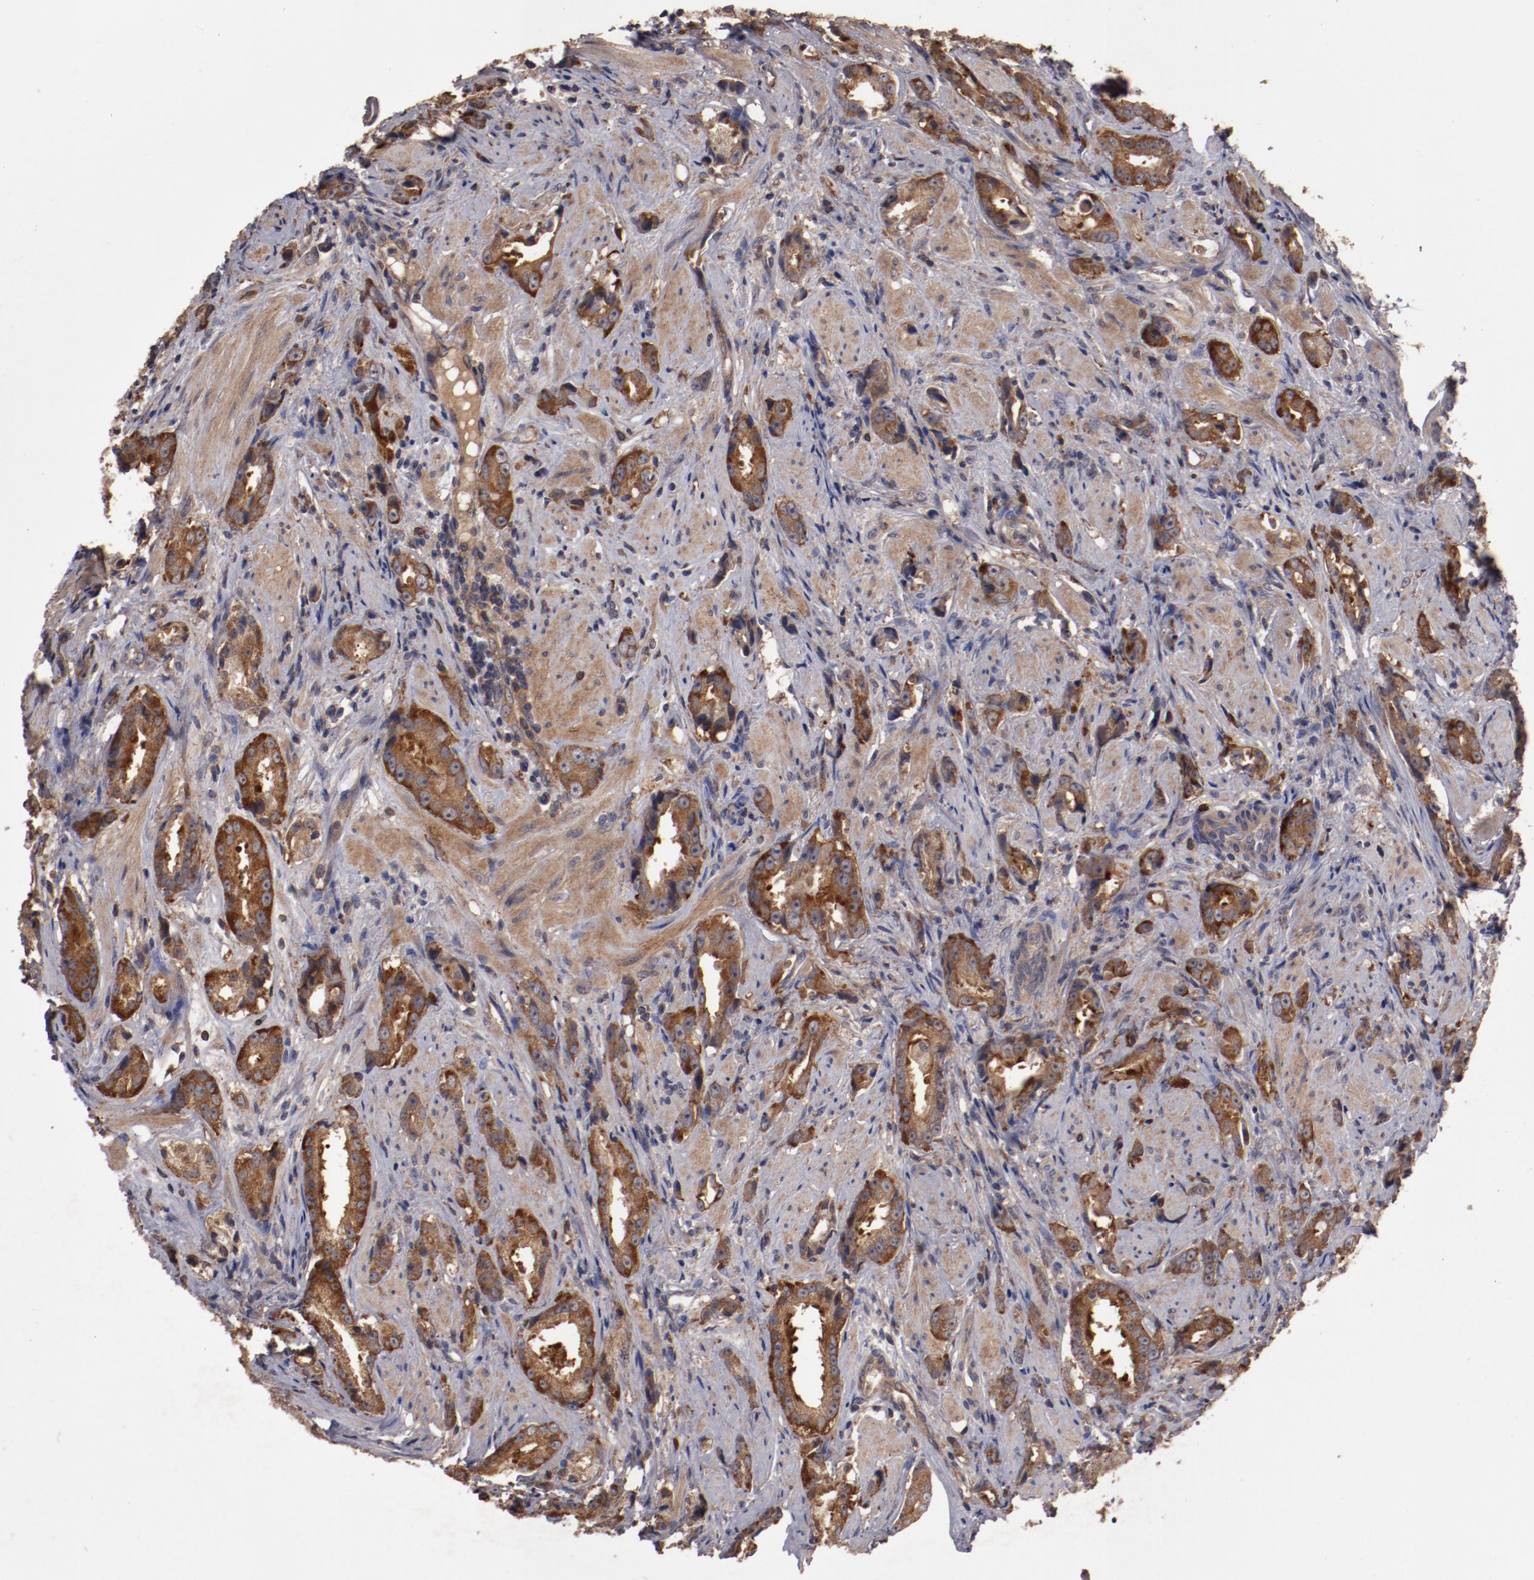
{"staining": {"intensity": "strong", "quantity": ">75%", "location": "cytoplasmic/membranous"}, "tissue": "prostate cancer", "cell_type": "Tumor cells", "image_type": "cancer", "snomed": [{"axis": "morphology", "description": "Adenocarcinoma, Medium grade"}, {"axis": "topography", "description": "Prostate"}], "caption": "A high amount of strong cytoplasmic/membranous staining is present in approximately >75% of tumor cells in adenocarcinoma (medium-grade) (prostate) tissue. (Stains: DAB in brown, nuclei in blue, Microscopy: brightfield microscopy at high magnification).", "gene": "LRRC75B", "patient": {"sex": "male", "age": 53}}